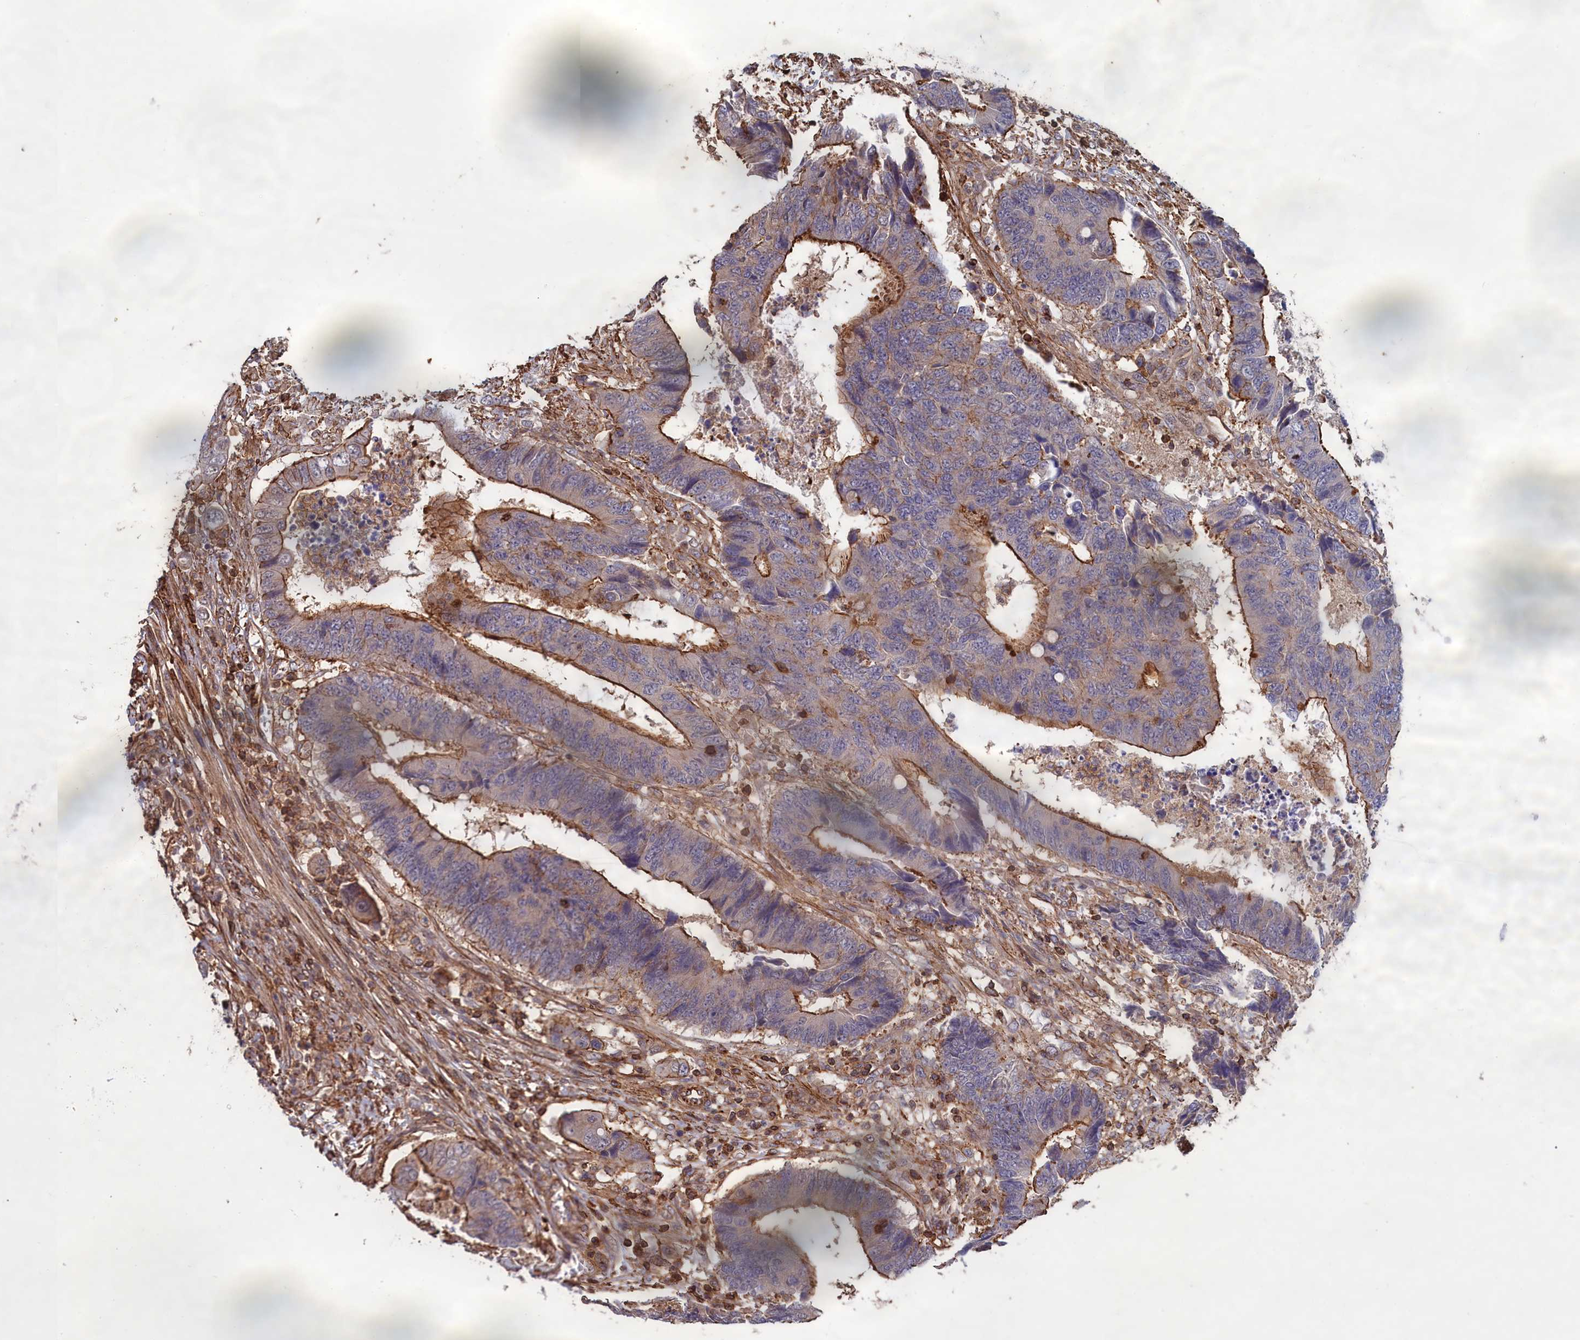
{"staining": {"intensity": "moderate", "quantity": "25%-75%", "location": "cytoplasmic/membranous"}, "tissue": "colorectal cancer", "cell_type": "Tumor cells", "image_type": "cancer", "snomed": [{"axis": "morphology", "description": "Adenocarcinoma, NOS"}, {"axis": "topography", "description": "Rectum"}], "caption": "A micrograph of human colorectal adenocarcinoma stained for a protein exhibits moderate cytoplasmic/membranous brown staining in tumor cells.", "gene": "ANKRD27", "patient": {"sex": "male", "age": 84}}